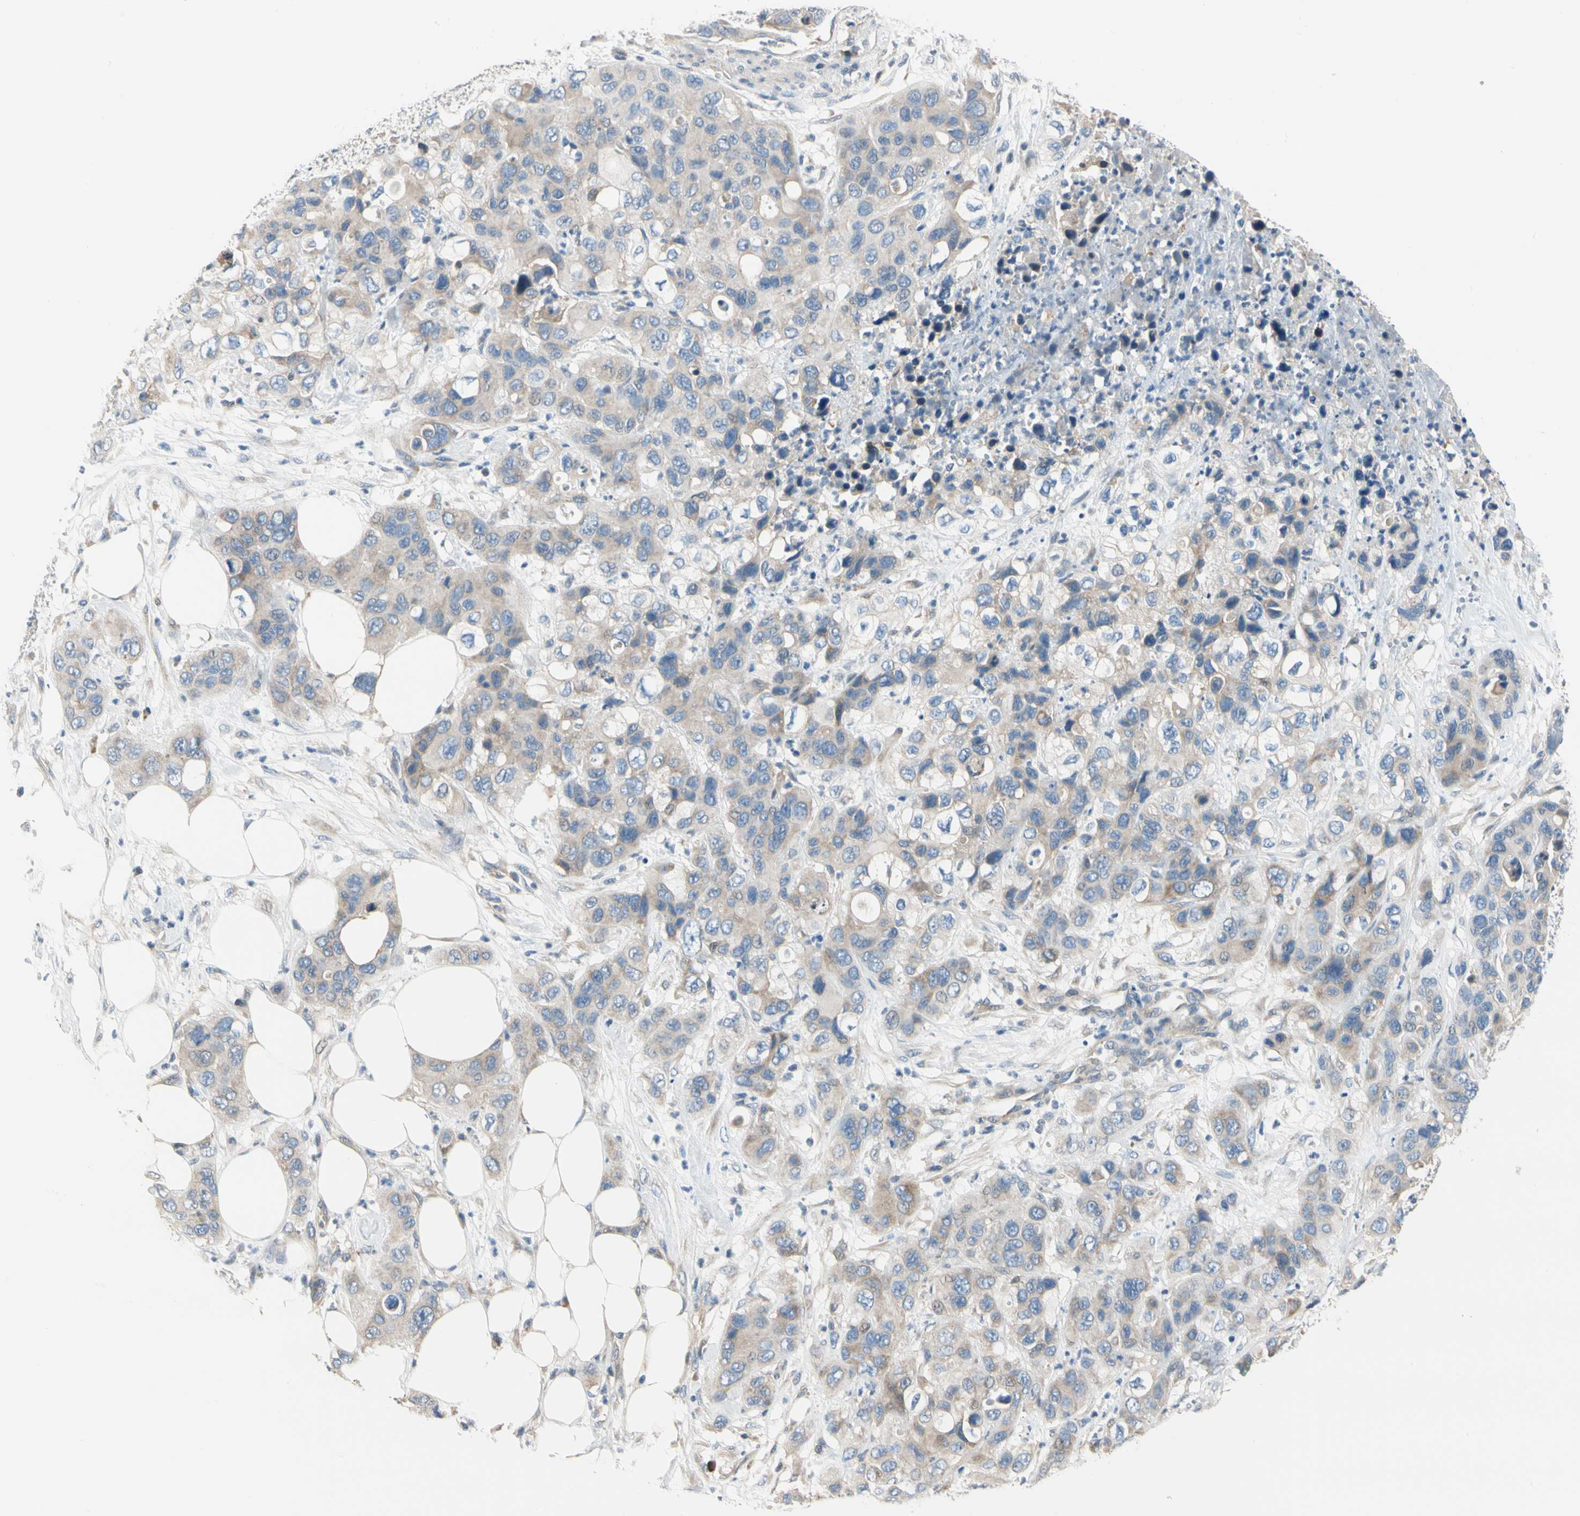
{"staining": {"intensity": "weak", "quantity": "25%-75%", "location": "cytoplasmic/membranous"}, "tissue": "pancreatic cancer", "cell_type": "Tumor cells", "image_type": "cancer", "snomed": [{"axis": "morphology", "description": "Adenocarcinoma, NOS"}, {"axis": "topography", "description": "Pancreas"}], "caption": "Protein expression analysis of human adenocarcinoma (pancreatic) reveals weak cytoplasmic/membranous positivity in about 25%-75% of tumor cells.", "gene": "GPR153", "patient": {"sex": "female", "age": 71}}